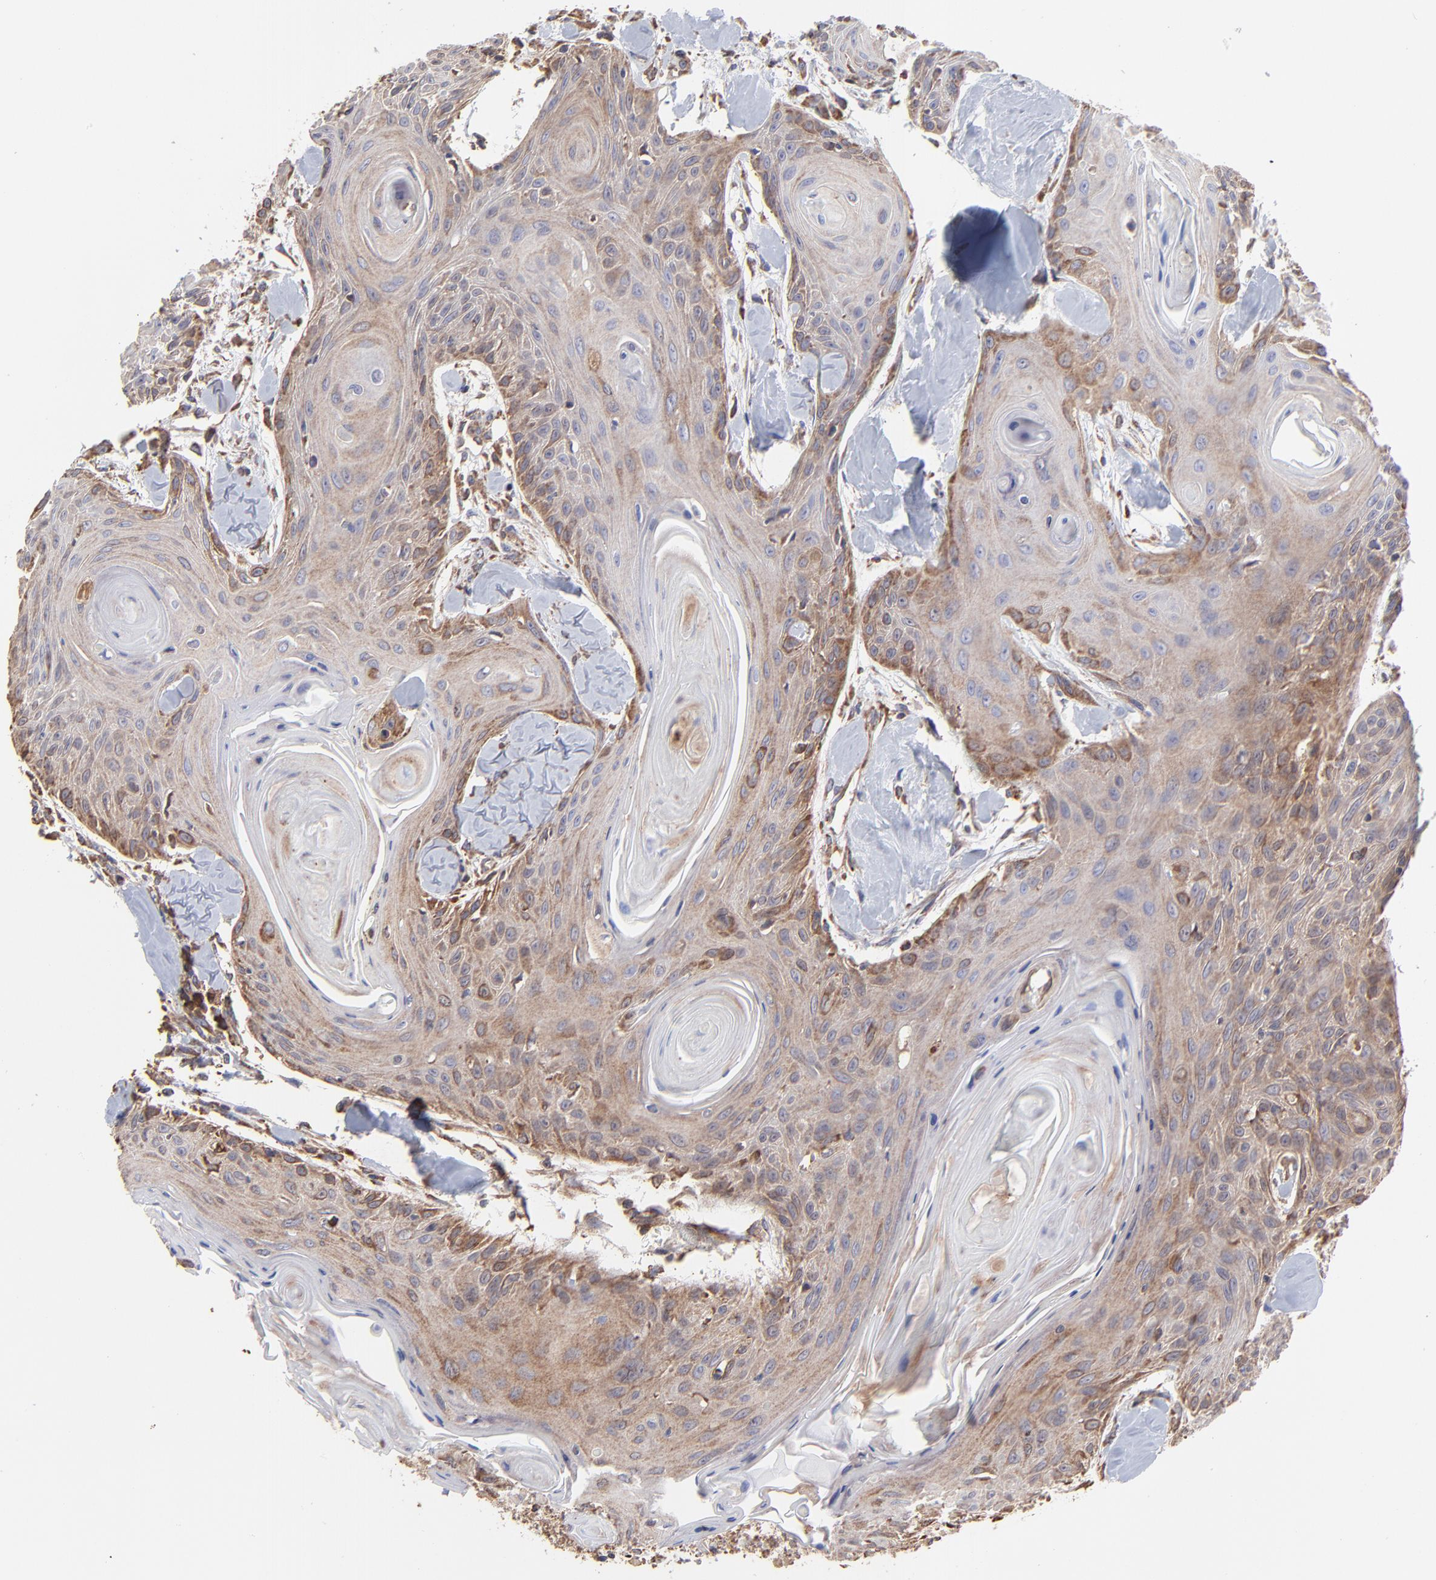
{"staining": {"intensity": "moderate", "quantity": "25%-75%", "location": "cytoplasmic/membranous"}, "tissue": "head and neck cancer", "cell_type": "Tumor cells", "image_type": "cancer", "snomed": [{"axis": "morphology", "description": "Squamous cell carcinoma, NOS"}, {"axis": "morphology", "description": "Squamous cell carcinoma, metastatic, NOS"}, {"axis": "topography", "description": "Lymph node"}, {"axis": "topography", "description": "Salivary gland"}, {"axis": "topography", "description": "Head-Neck"}], "caption": "A medium amount of moderate cytoplasmic/membranous positivity is seen in about 25%-75% of tumor cells in head and neck cancer tissue.", "gene": "PFKM", "patient": {"sex": "female", "age": 74}}